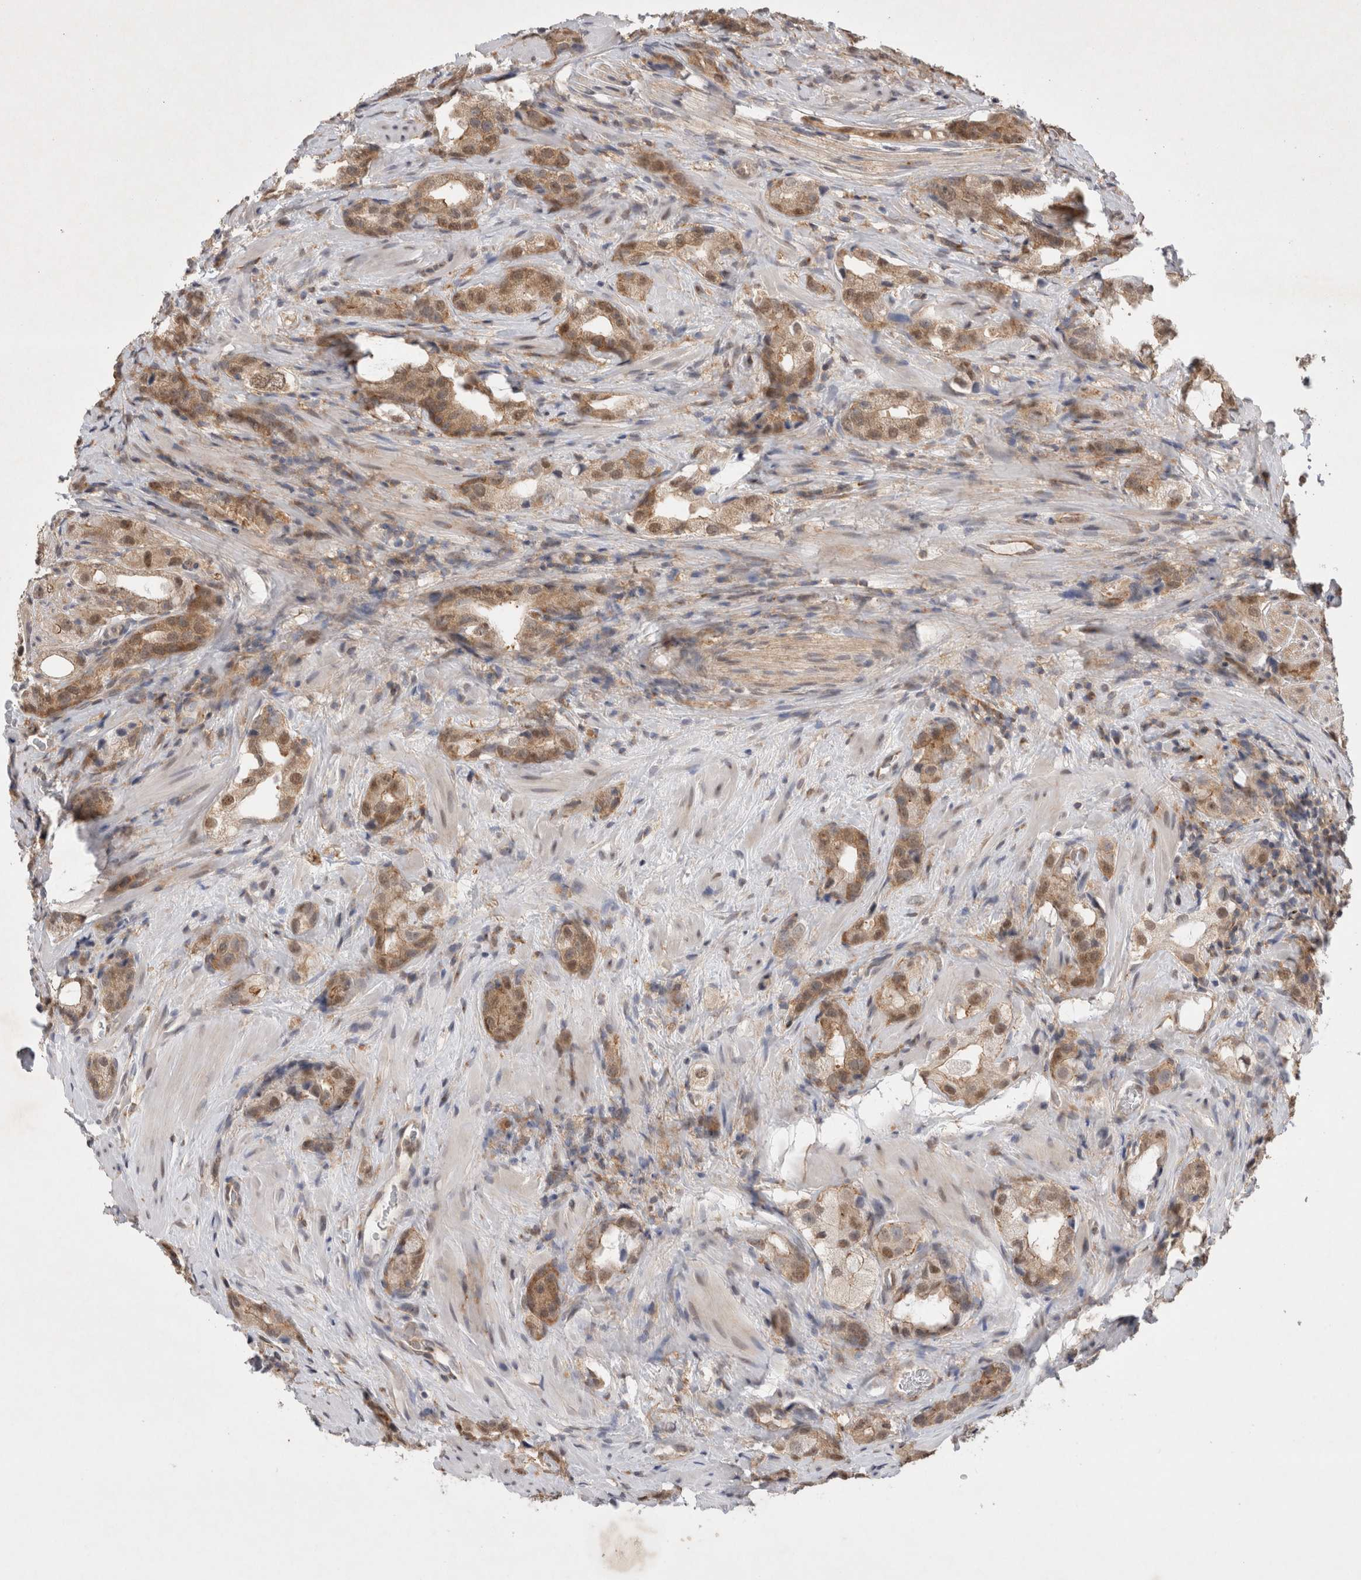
{"staining": {"intensity": "moderate", "quantity": ">75%", "location": "cytoplasmic/membranous,nuclear"}, "tissue": "prostate cancer", "cell_type": "Tumor cells", "image_type": "cancer", "snomed": [{"axis": "morphology", "description": "Adenocarcinoma, High grade"}, {"axis": "topography", "description": "Prostate"}], "caption": "An image showing moderate cytoplasmic/membranous and nuclear expression in about >75% of tumor cells in high-grade adenocarcinoma (prostate), as visualized by brown immunohistochemical staining.", "gene": "WIPF2", "patient": {"sex": "male", "age": 63}}